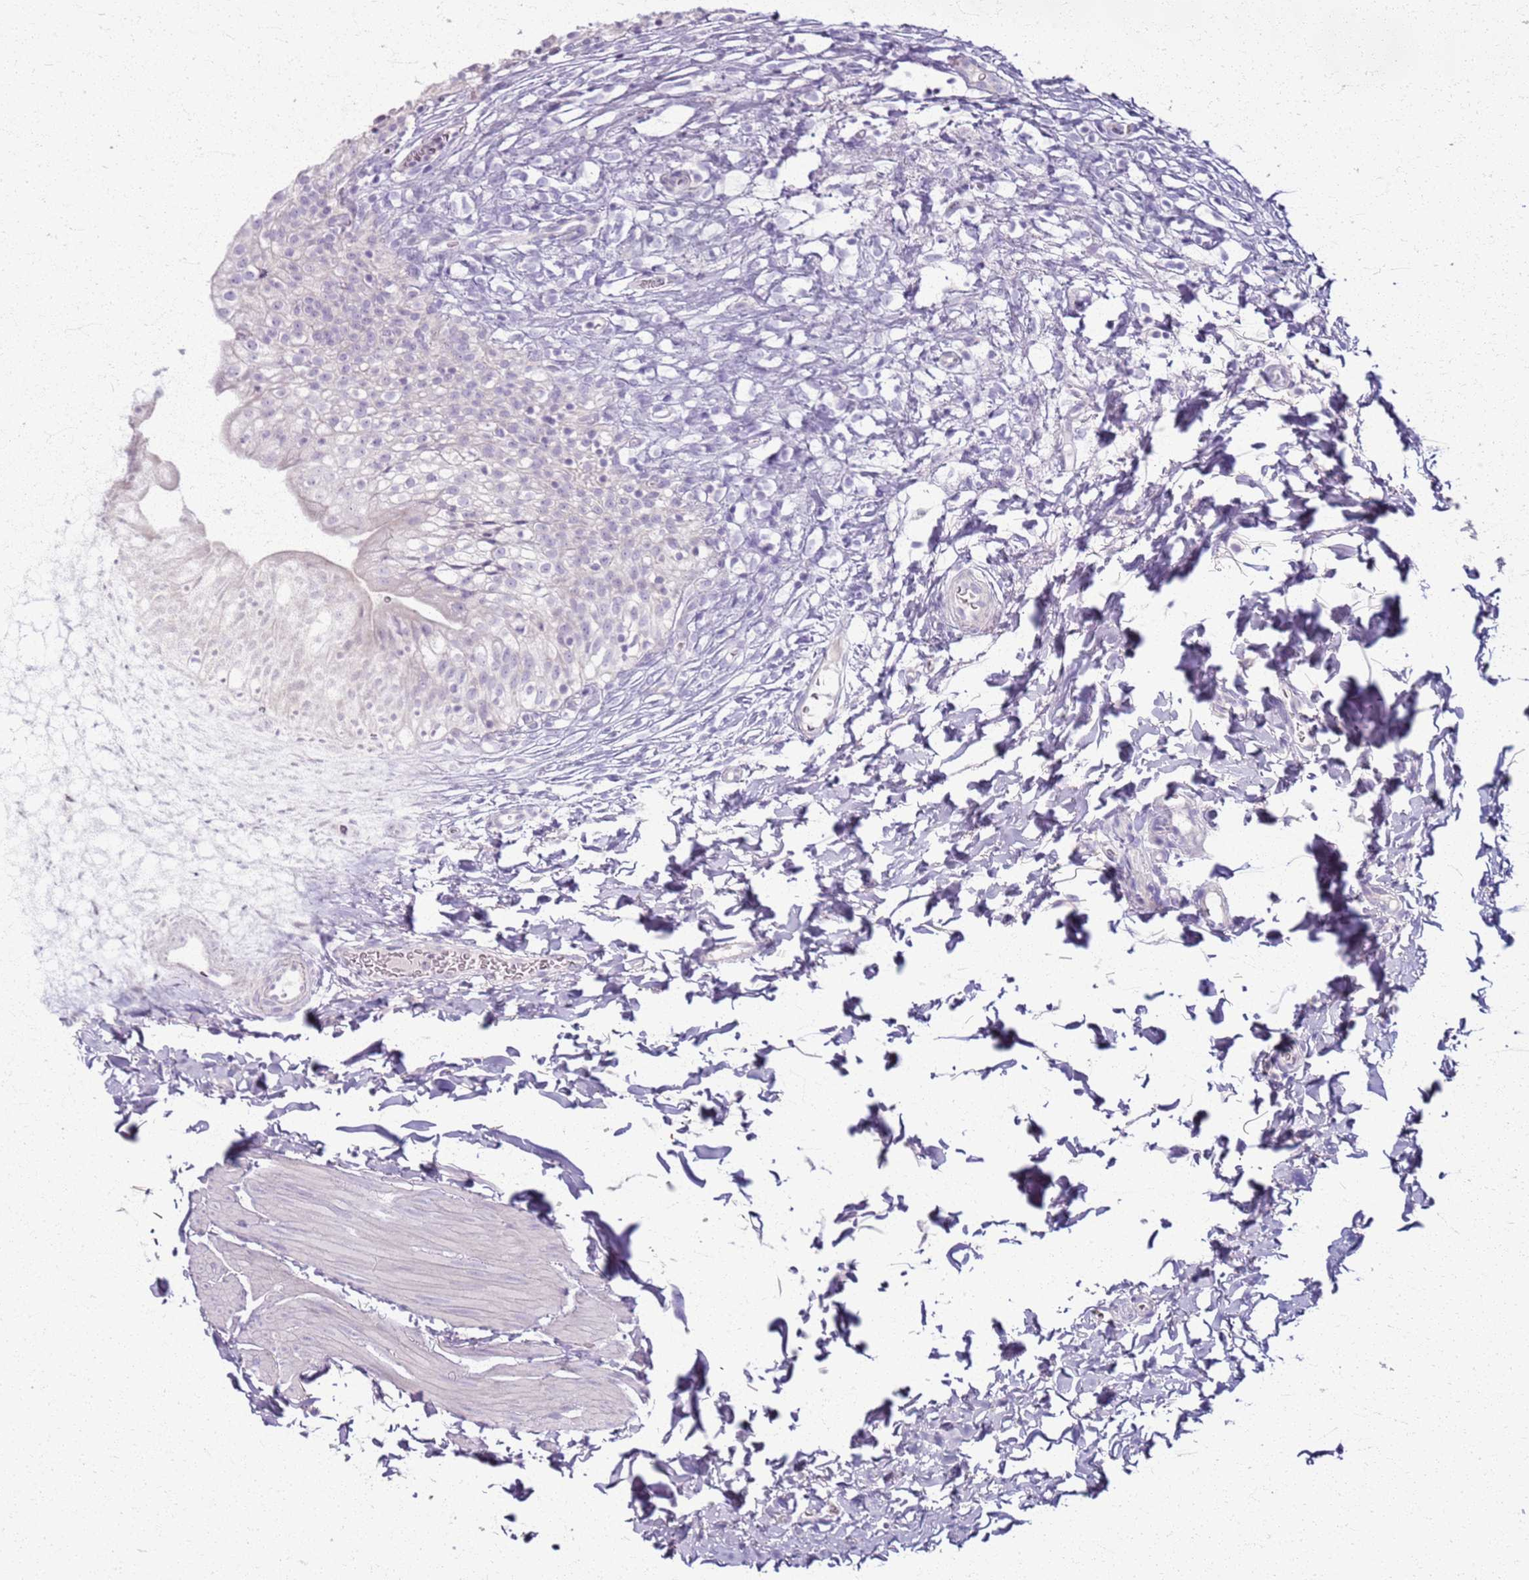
{"staining": {"intensity": "negative", "quantity": "none", "location": "none"}, "tissue": "urinary bladder", "cell_type": "Urothelial cells", "image_type": "normal", "snomed": [{"axis": "morphology", "description": "Normal tissue, NOS"}, {"axis": "topography", "description": "Urinary bladder"}], "caption": "High power microscopy image of an immunohistochemistry (IHC) image of benign urinary bladder, revealing no significant positivity in urothelial cells.", "gene": "CSRP3", "patient": {"sex": "male", "age": 55}}